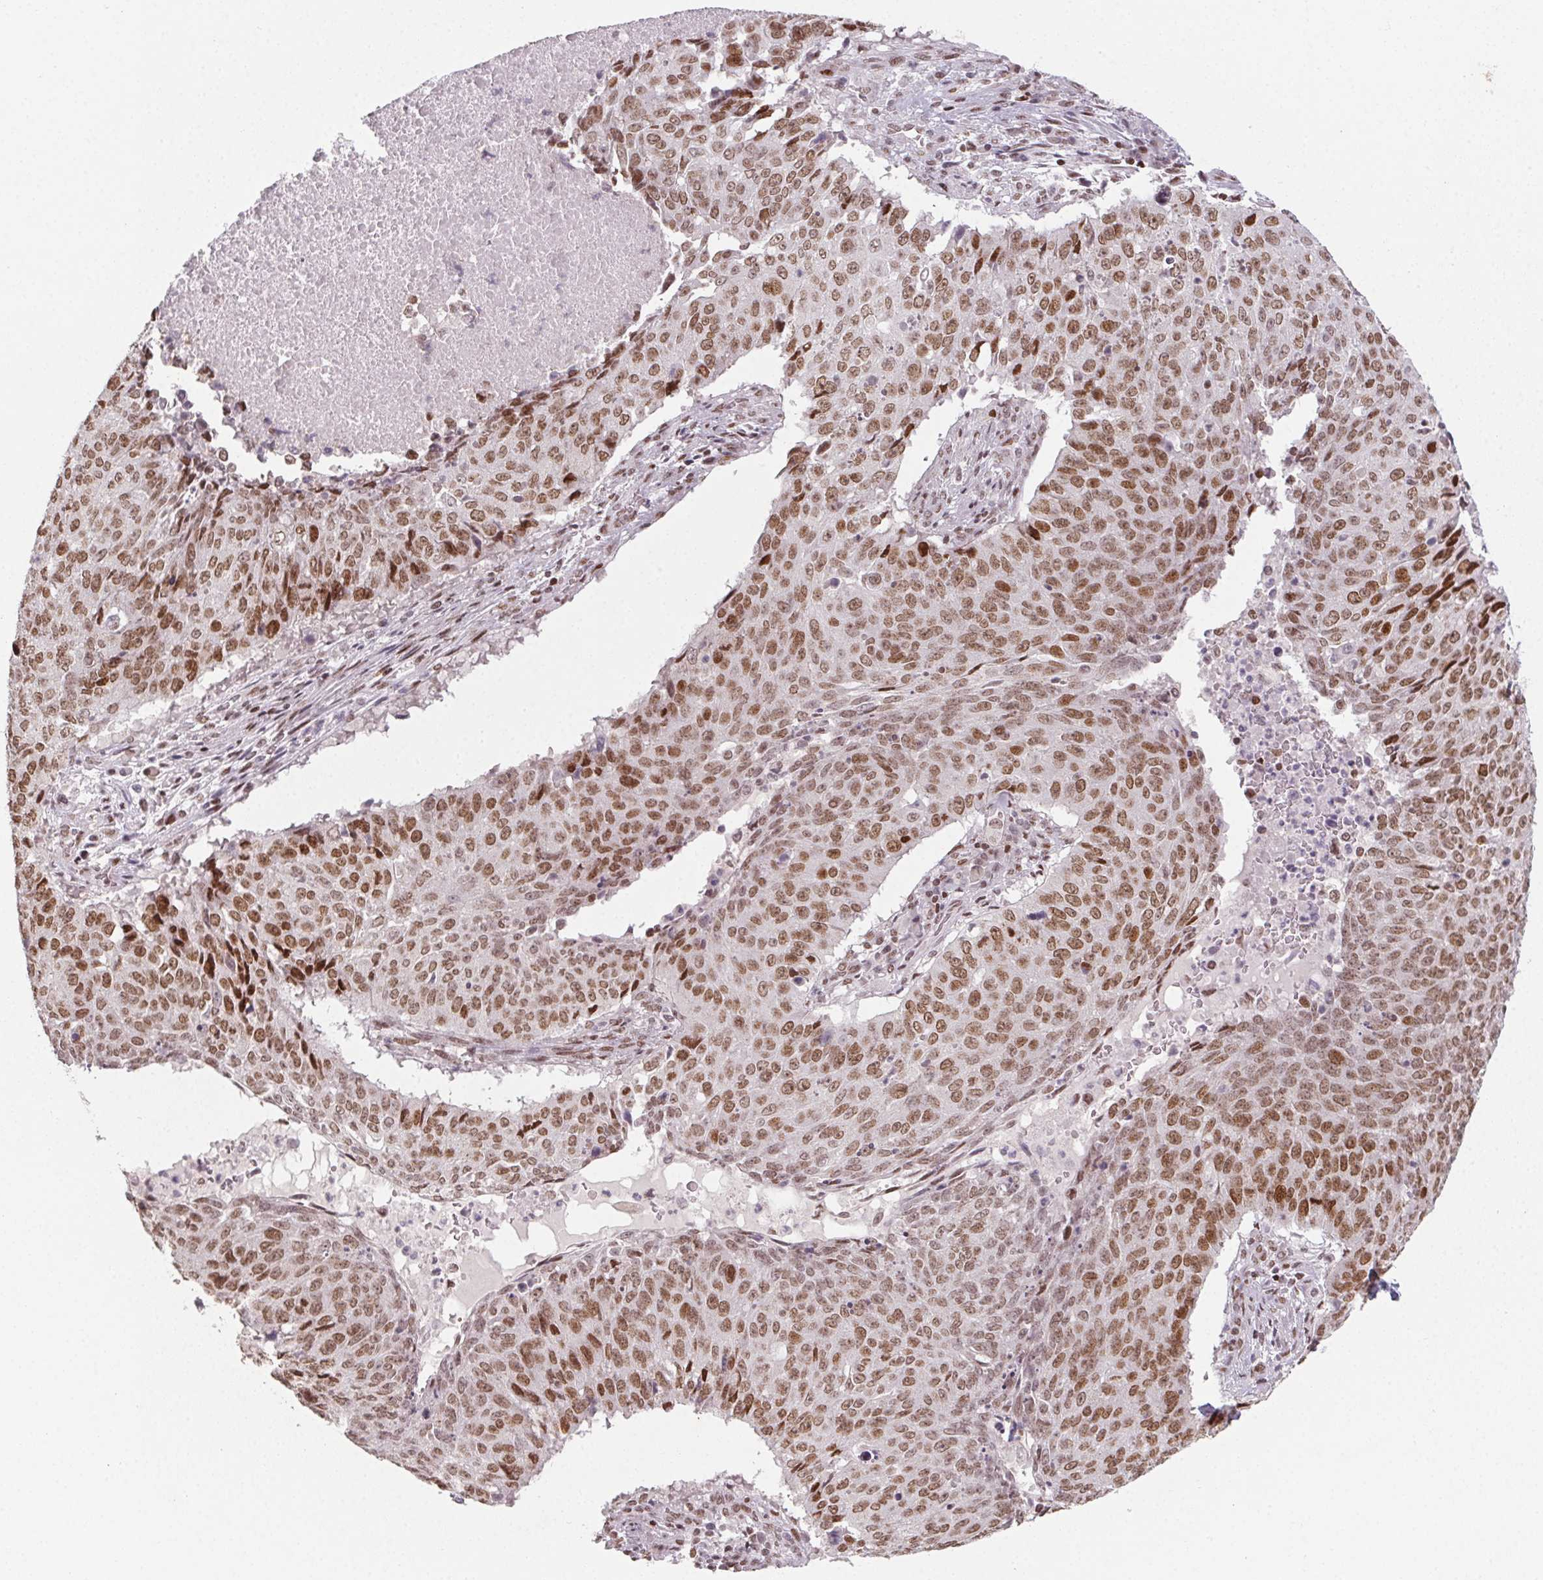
{"staining": {"intensity": "strong", "quantity": "25%-75%", "location": "nuclear"}, "tissue": "lung cancer", "cell_type": "Tumor cells", "image_type": "cancer", "snomed": [{"axis": "morphology", "description": "Normal tissue, NOS"}, {"axis": "morphology", "description": "Squamous cell carcinoma, NOS"}, {"axis": "topography", "description": "Bronchus"}, {"axis": "topography", "description": "Lung"}], "caption": "About 25%-75% of tumor cells in human lung squamous cell carcinoma exhibit strong nuclear protein expression as visualized by brown immunohistochemical staining.", "gene": "KMT2A", "patient": {"sex": "male", "age": 64}}